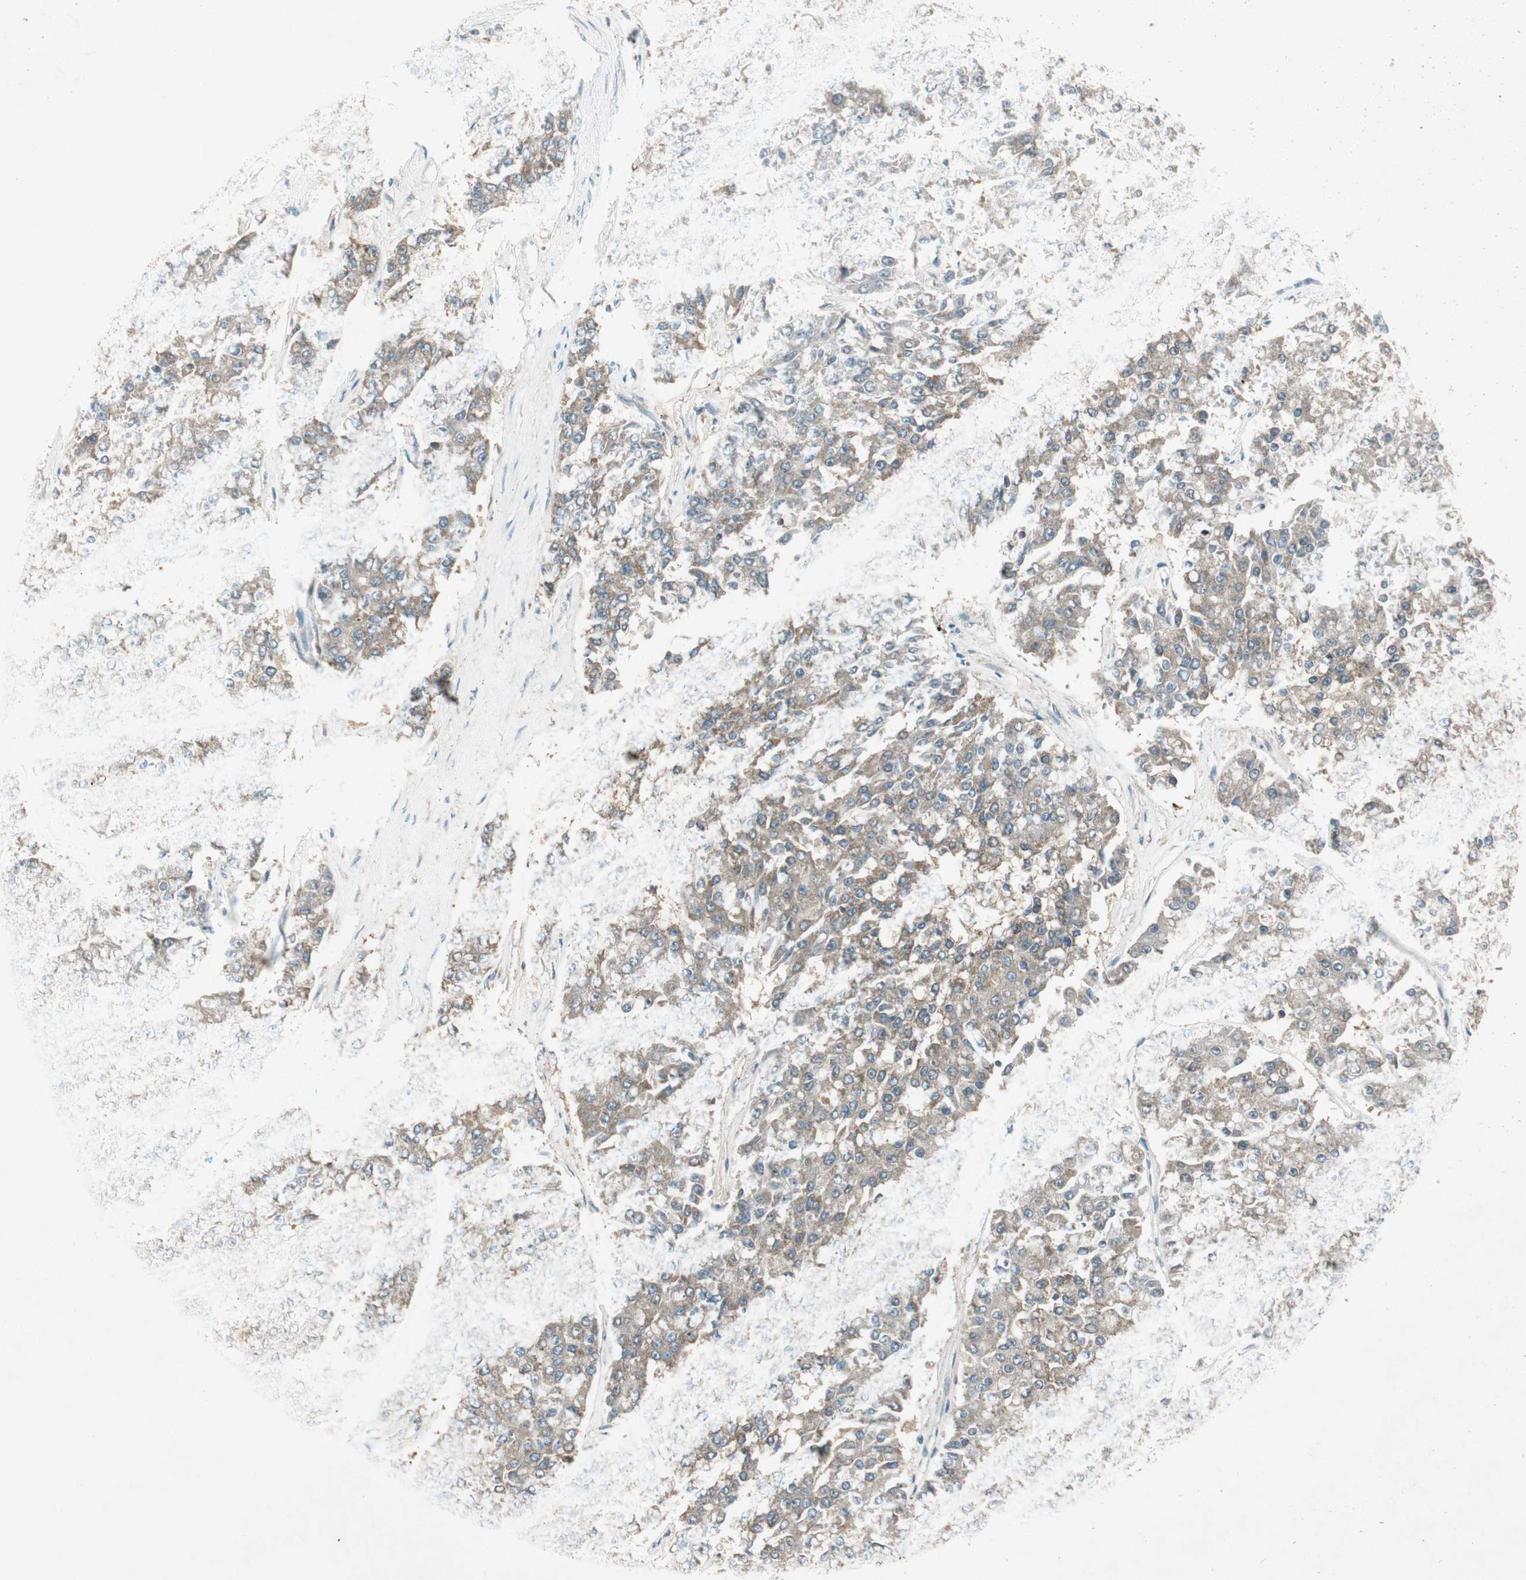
{"staining": {"intensity": "moderate", "quantity": ">75%", "location": "cytoplasmic/membranous"}, "tissue": "pancreatic cancer", "cell_type": "Tumor cells", "image_type": "cancer", "snomed": [{"axis": "morphology", "description": "Adenocarcinoma, NOS"}, {"axis": "topography", "description": "Pancreas"}], "caption": "Adenocarcinoma (pancreatic) stained for a protein displays moderate cytoplasmic/membranous positivity in tumor cells. Nuclei are stained in blue.", "gene": "CHADL", "patient": {"sex": "male", "age": 50}}